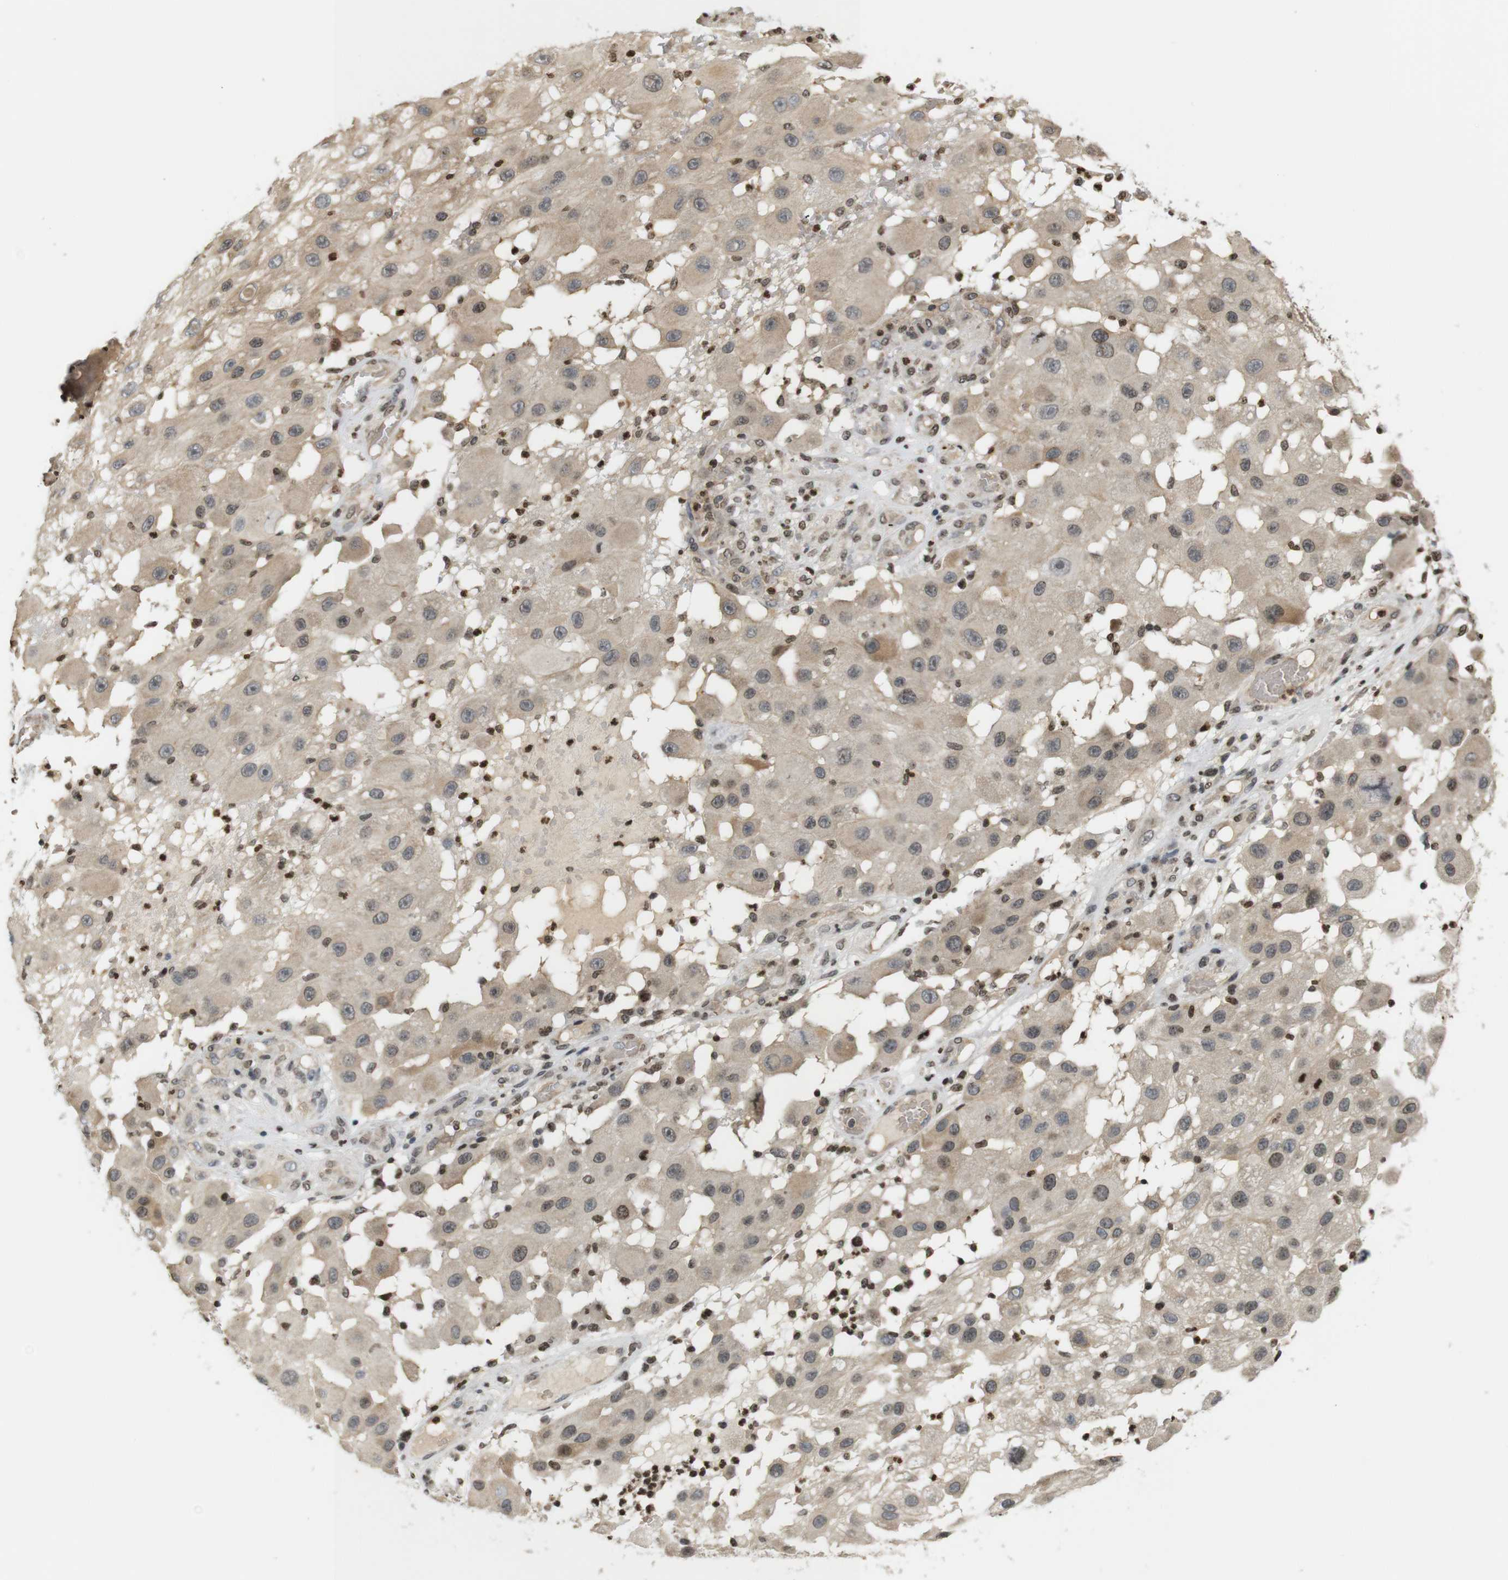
{"staining": {"intensity": "moderate", "quantity": "<25%", "location": "cytoplasmic/membranous,nuclear"}, "tissue": "melanoma", "cell_type": "Tumor cells", "image_type": "cancer", "snomed": [{"axis": "morphology", "description": "Malignant melanoma, NOS"}, {"axis": "topography", "description": "Skin"}], "caption": "Melanoma stained for a protein (brown) shows moderate cytoplasmic/membranous and nuclear positive positivity in approximately <25% of tumor cells.", "gene": "MBD1", "patient": {"sex": "female", "age": 81}}